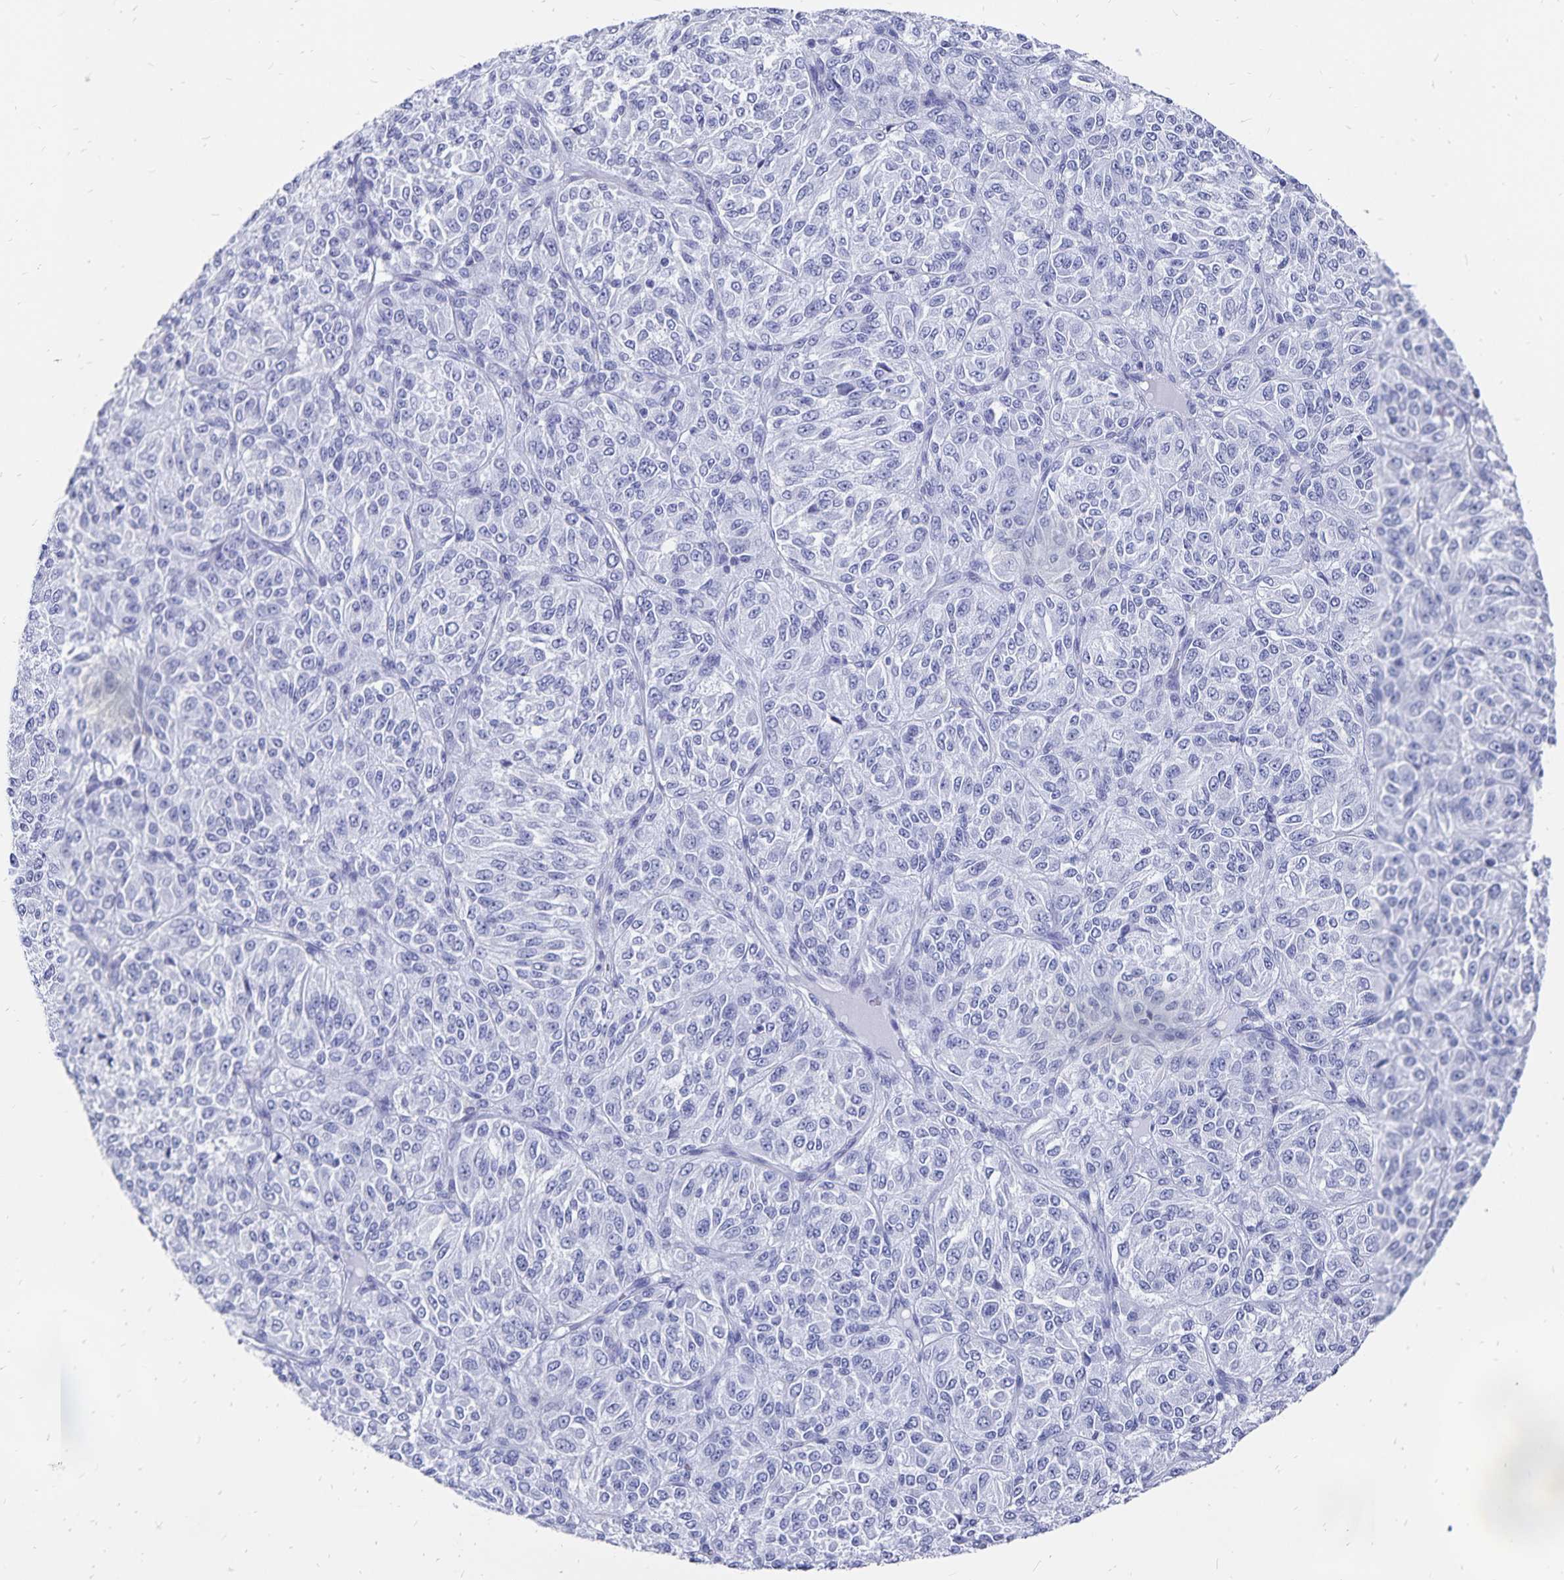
{"staining": {"intensity": "negative", "quantity": "none", "location": "none"}, "tissue": "melanoma", "cell_type": "Tumor cells", "image_type": "cancer", "snomed": [{"axis": "morphology", "description": "Malignant melanoma, Metastatic site"}, {"axis": "topography", "description": "Brain"}], "caption": "Protein analysis of malignant melanoma (metastatic site) exhibits no significant expression in tumor cells. (DAB (3,3'-diaminobenzidine) immunohistochemistry (IHC) with hematoxylin counter stain).", "gene": "ADH1A", "patient": {"sex": "female", "age": 56}}